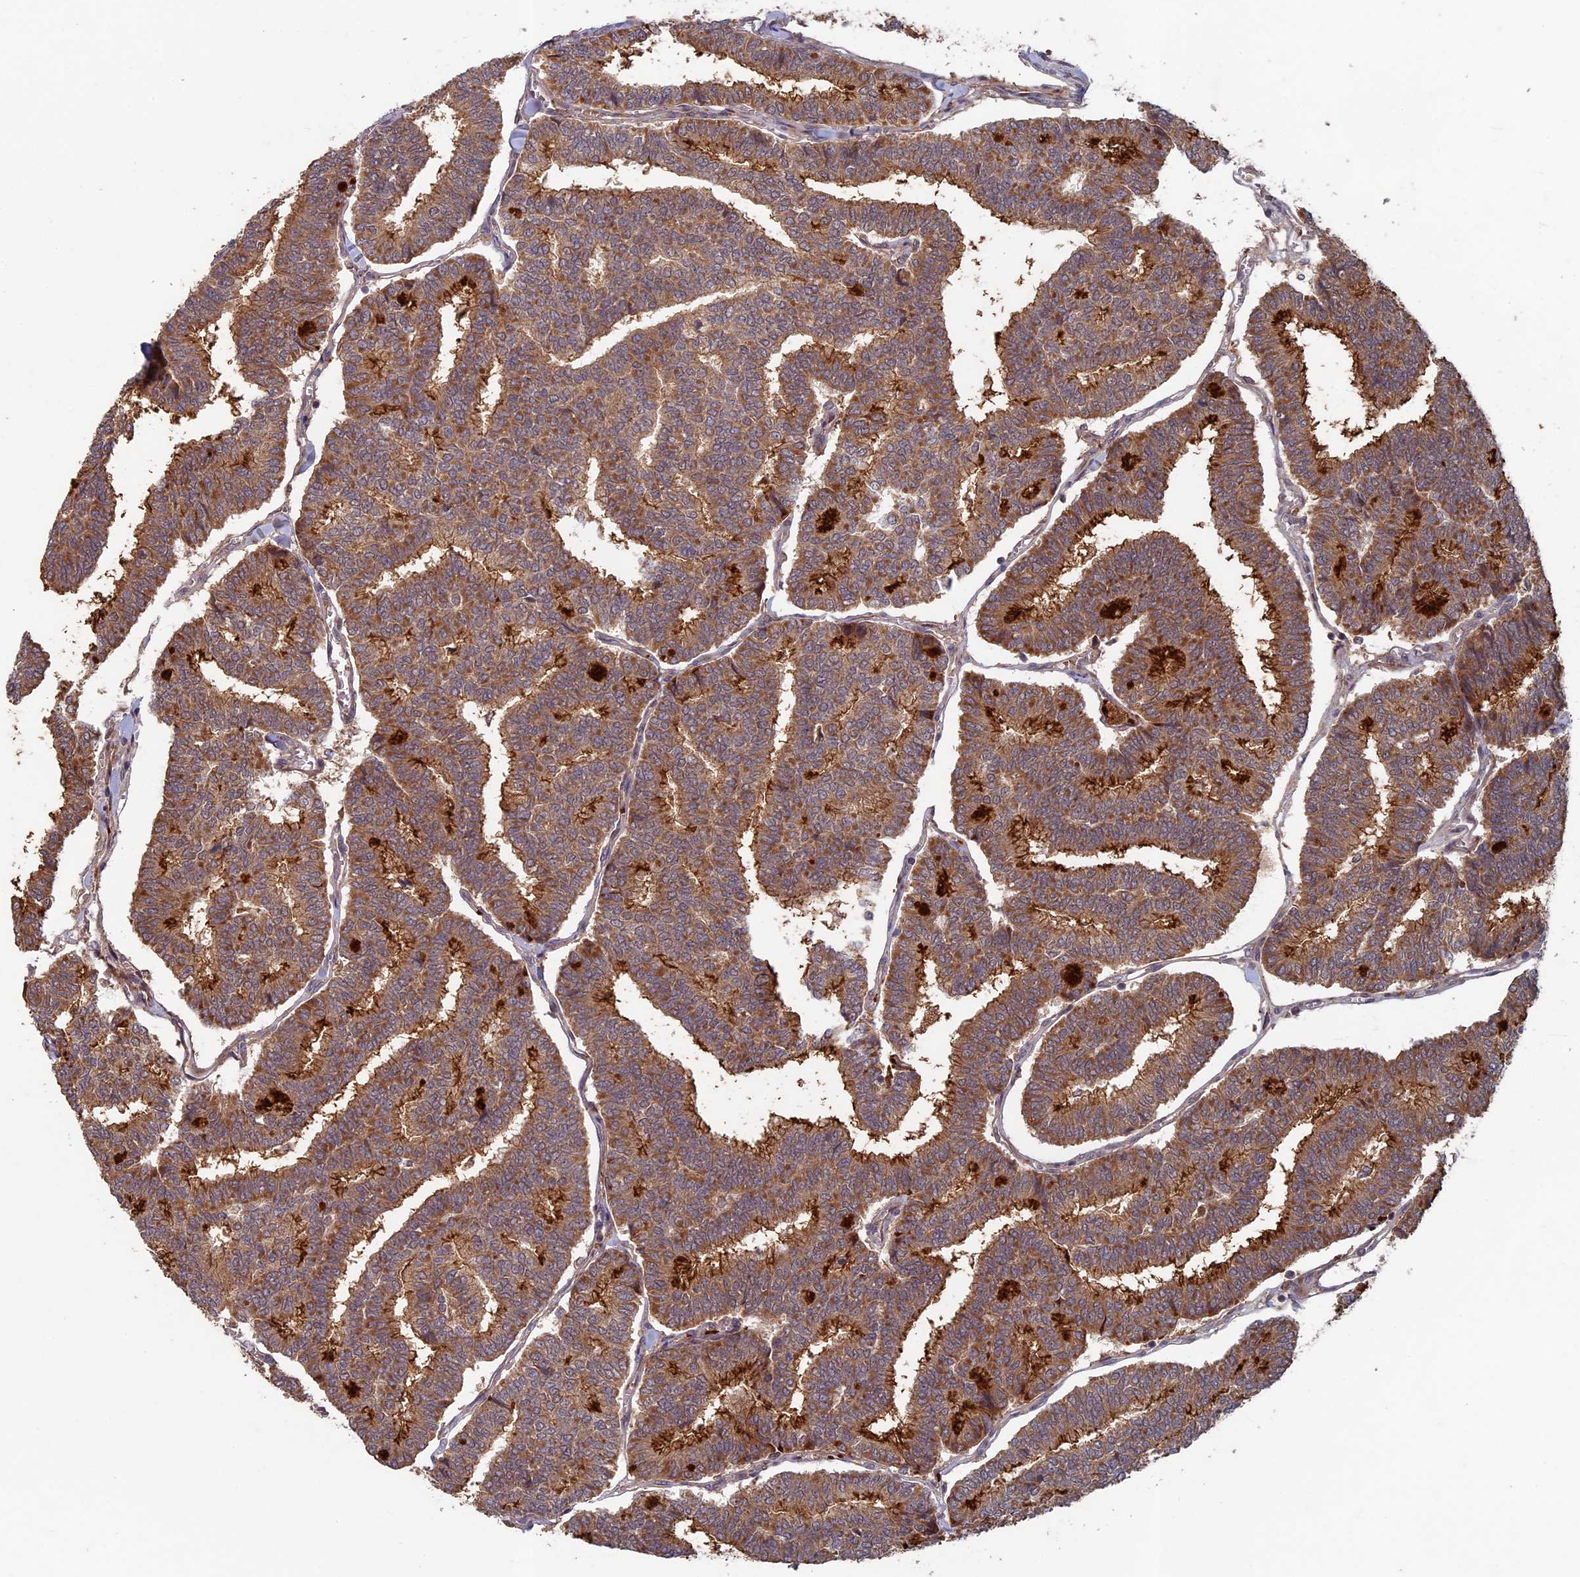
{"staining": {"intensity": "moderate", "quantity": ">75%", "location": "cytoplasmic/membranous"}, "tissue": "thyroid cancer", "cell_type": "Tumor cells", "image_type": "cancer", "snomed": [{"axis": "morphology", "description": "Papillary adenocarcinoma, NOS"}, {"axis": "topography", "description": "Thyroid gland"}], "caption": "Moderate cytoplasmic/membranous positivity for a protein is appreciated in about >75% of tumor cells of papillary adenocarcinoma (thyroid) using immunohistochemistry (IHC).", "gene": "RCCD1", "patient": {"sex": "female", "age": 35}}